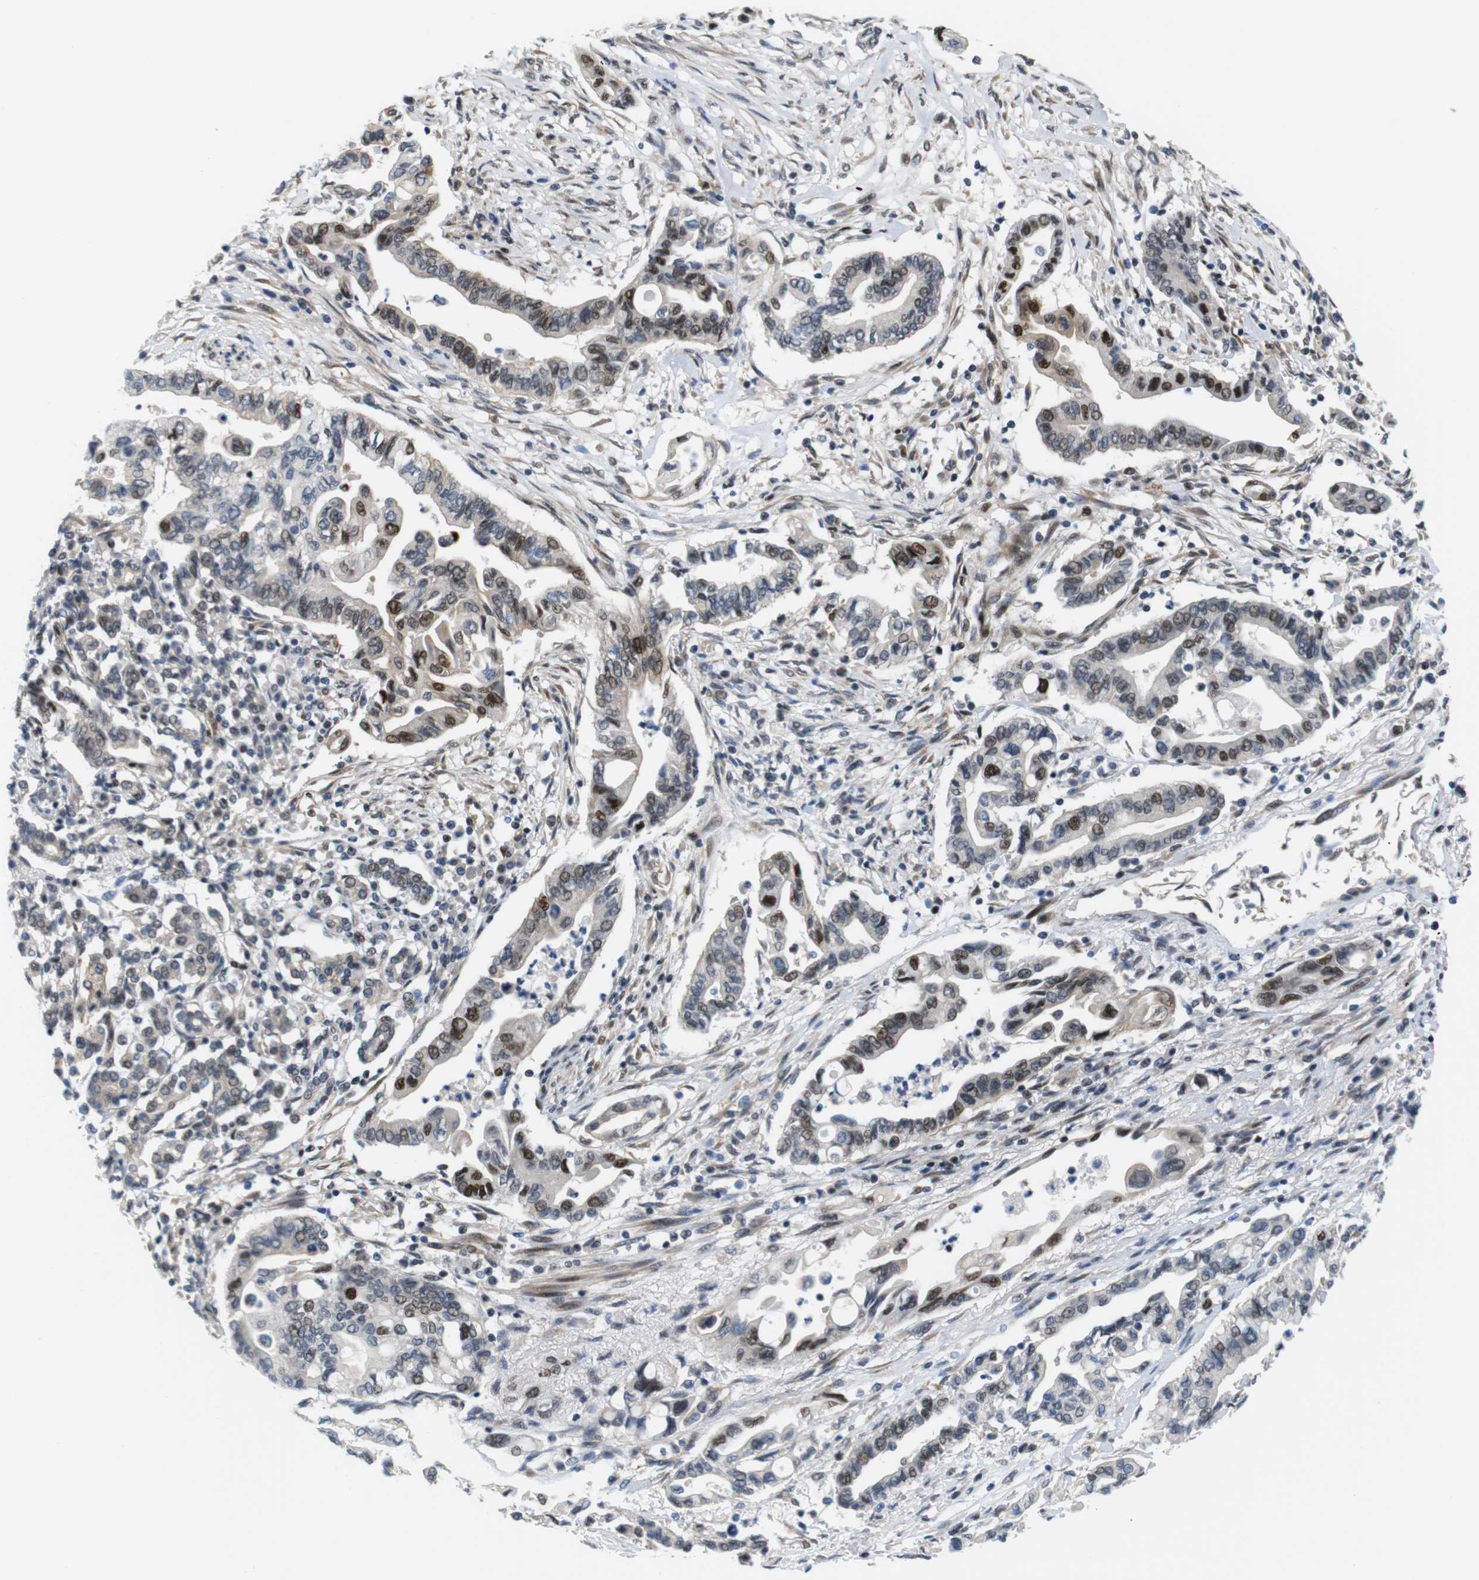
{"staining": {"intensity": "moderate", "quantity": "25%-75%", "location": "nuclear"}, "tissue": "pancreatic cancer", "cell_type": "Tumor cells", "image_type": "cancer", "snomed": [{"axis": "morphology", "description": "Adenocarcinoma, NOS"}, {"axis": "topography", "description": "Pancreas"}], "caption": "A high-resolution image shows IHC staining of pancreatic adenocarcinoma, which displays moderate nuclear positivity in about 25%-75% of tumor cells.", "gene": "SMCO2", "patient": {"sex": "female", "age": 57}}